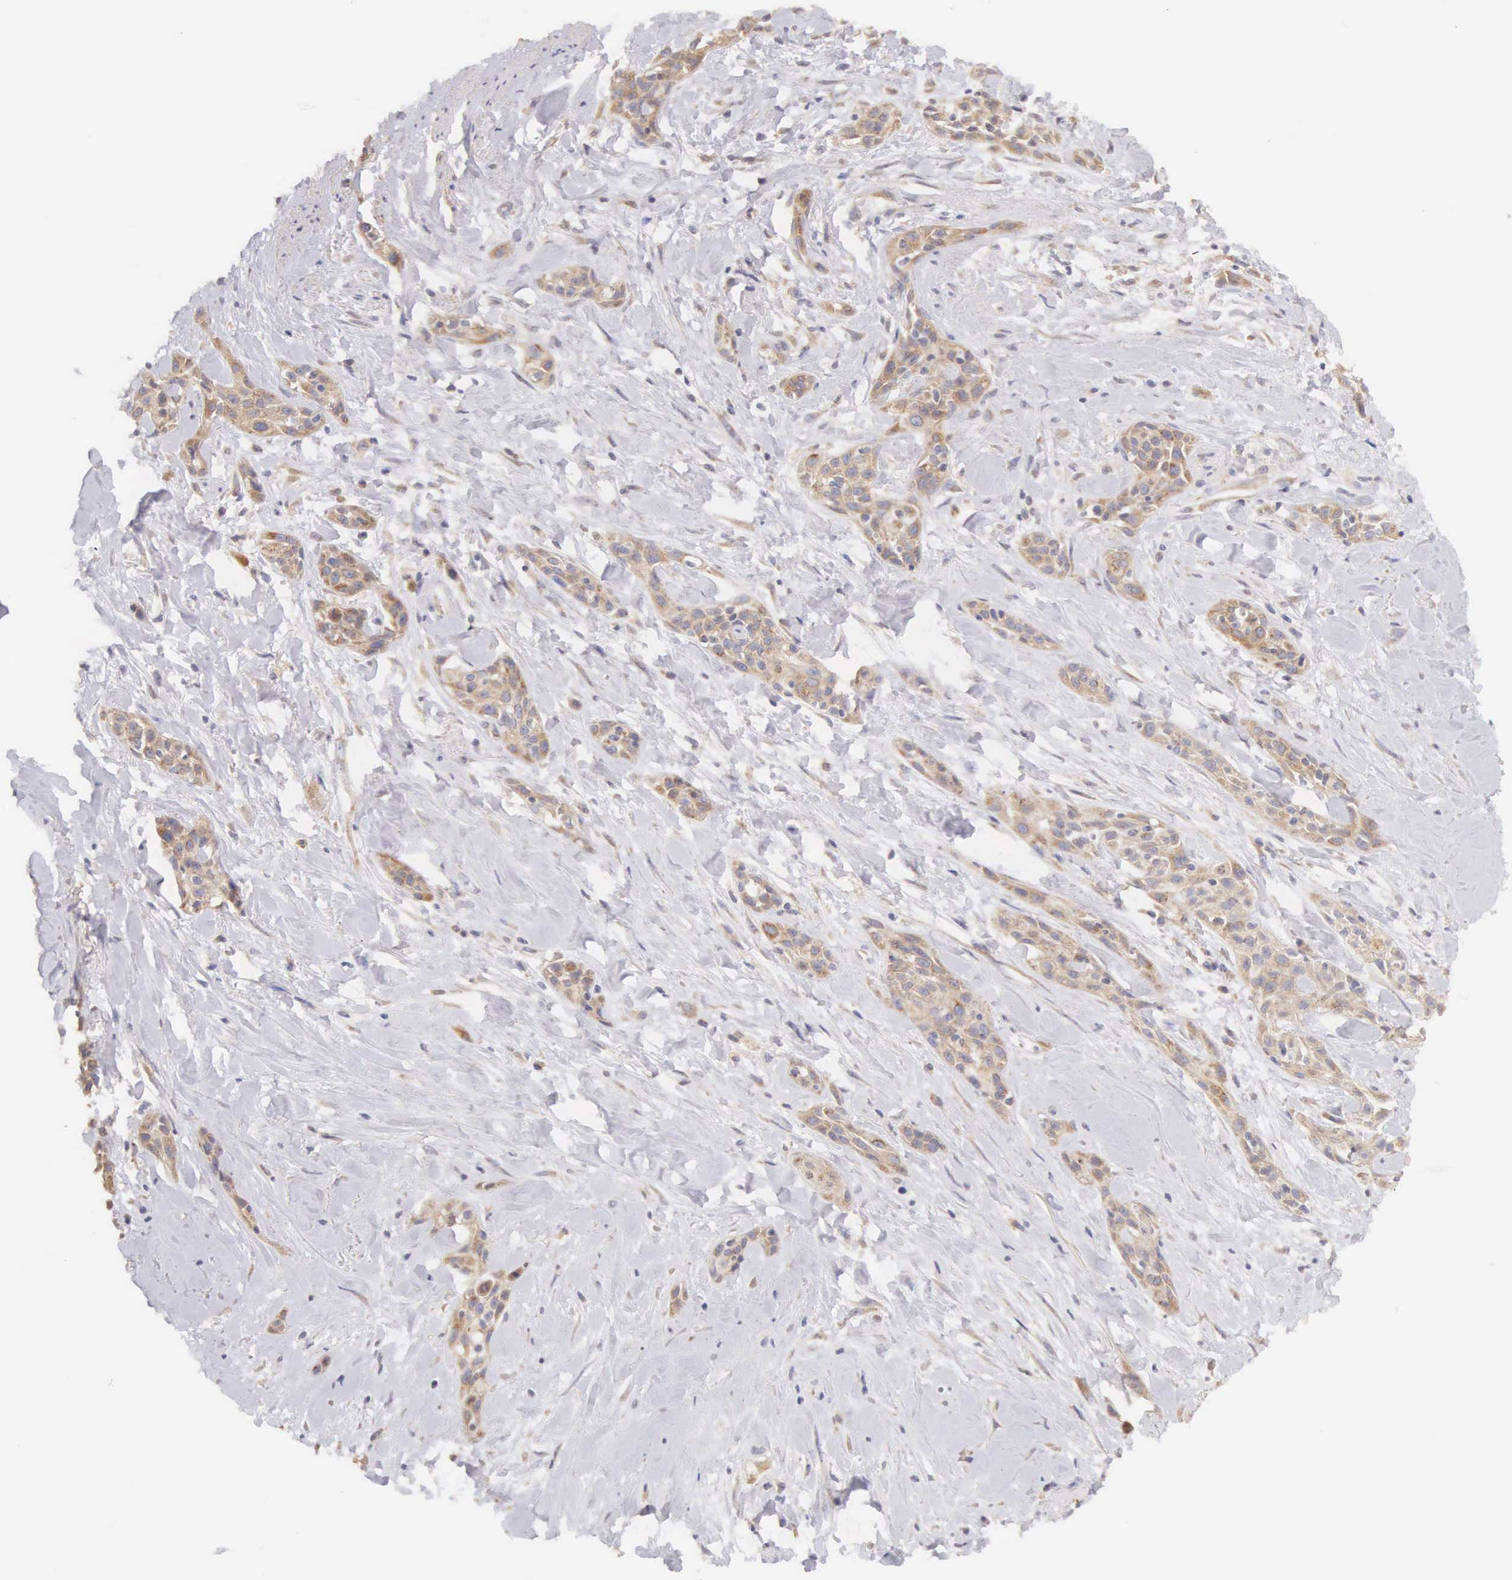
{"staining": {"intensity": "weak", "quantity": ">75%", "location": "cytoplasmic/membranous"}, "tissue": "skin cancer", "cell_type": "Tumor cells", "image_type": "cancer", "snomed": [{"axis": "morphology", "description": "Squamous cell carcinoma, NOS"}, {"axis": "topography", "description": "Skin"}, {"axis": "topography", "description": "Anal"}], "caption": "Tumor cells exhibit low levels of weak cytoplasmic/membranous expression in about >75% of cells in human skin squamous cell carcinoma.", "gene": "NSDHL", "patient": {"sex": "male", "age": 64}}